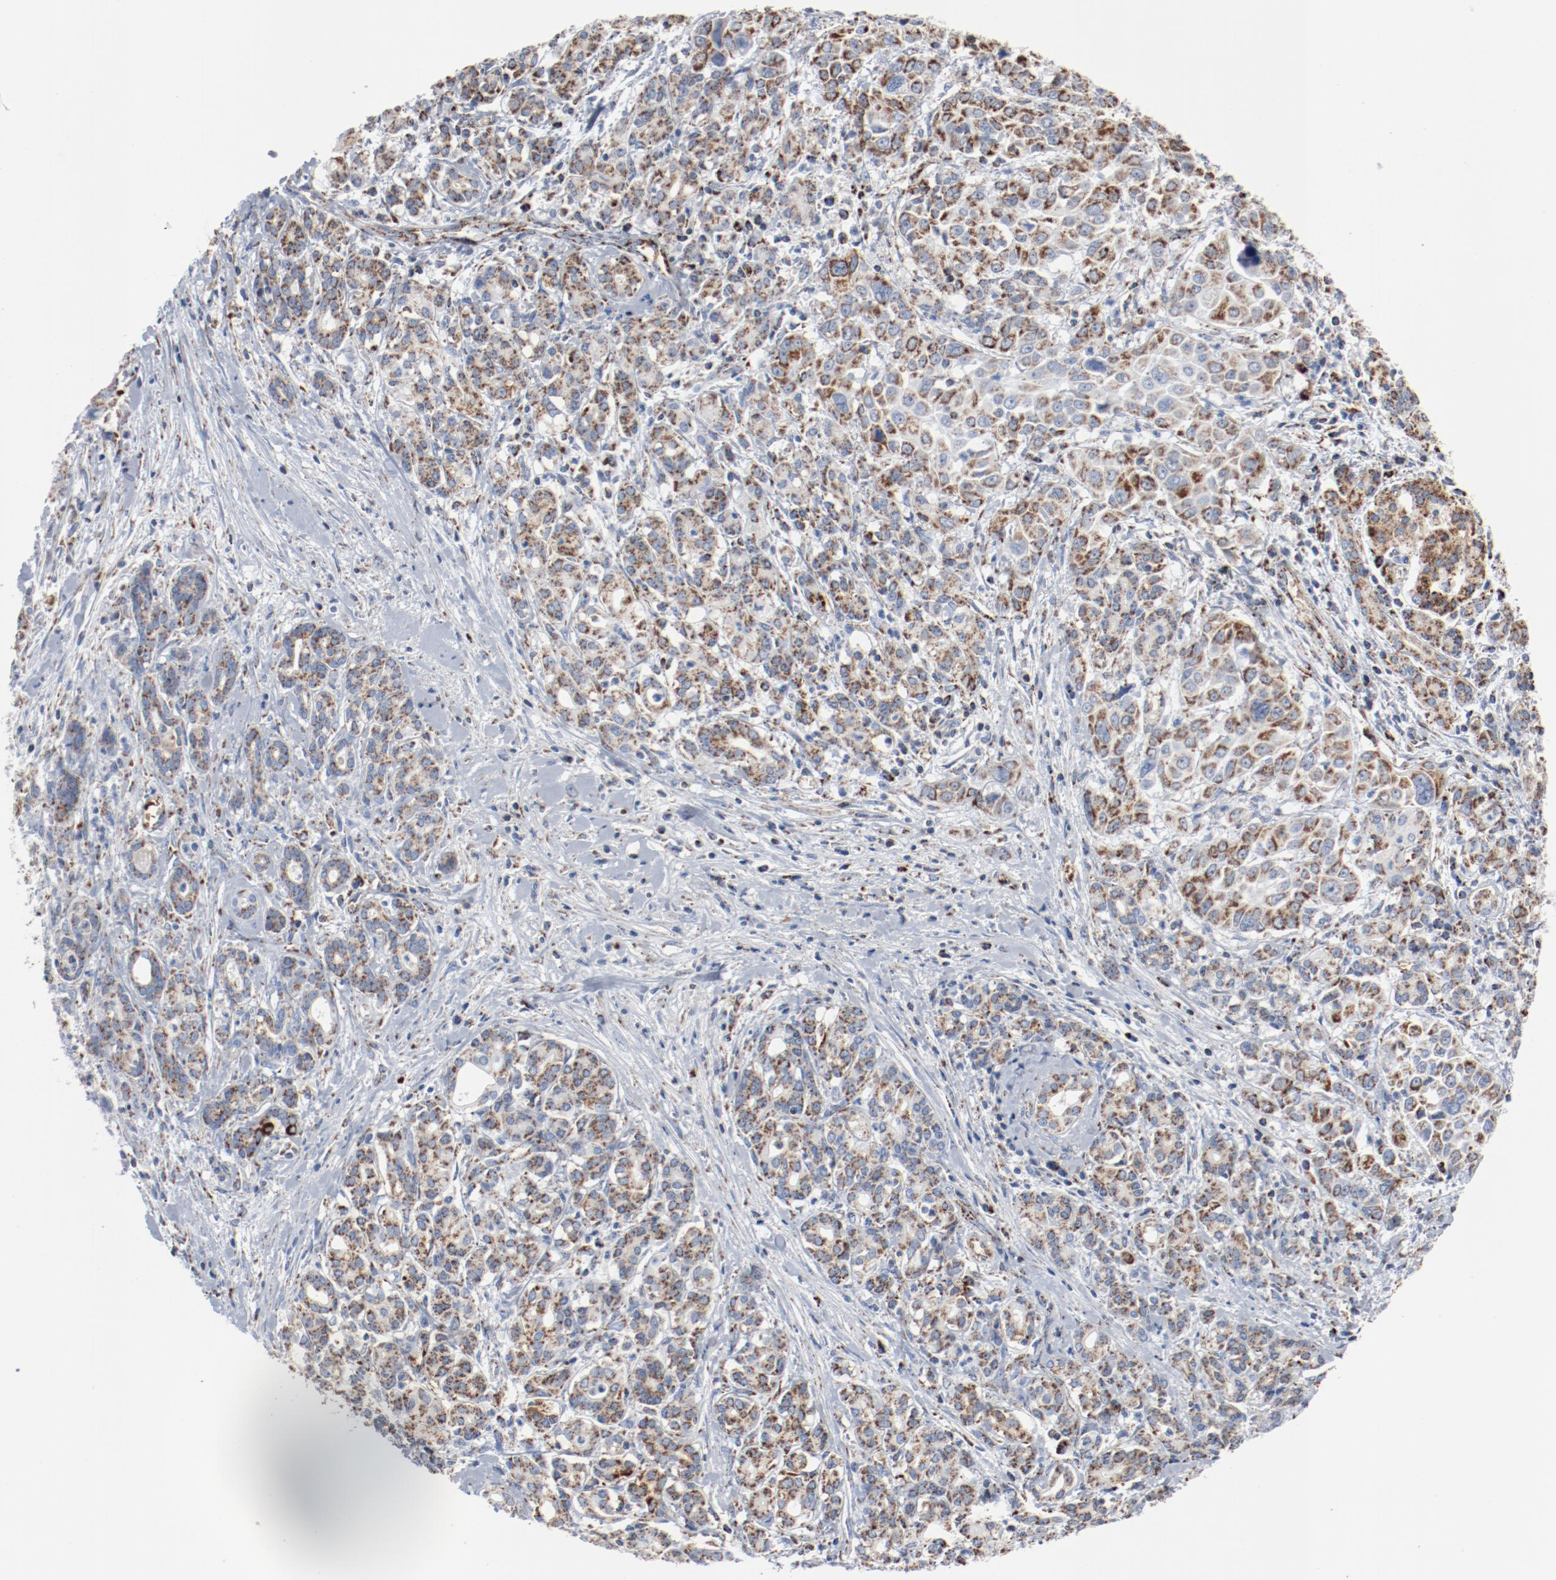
{"staining": {"intensity": "moderate", "quantity": ">75%", "location": "cytoplasmic/membranous"}, "tissue": "pancreatic cancer", "cell_type": "Tumor cells", "image_type": "cancer", "snomed": [{"axis": "morphology", "description": "Adenocarcinoma, NOS"}, {"axis": "topography", "description": "Pancreas"}], "caption": "High-power microscopy captured an immunohistochemistry (IHC) photomicrograph of pancreatic cancer, revealing moderate cytoplasmic/membranous staining in approximately >75% of tumor cells.", "gene": "NDUFB8", "patient": {"sex": "female", "age": 52}}